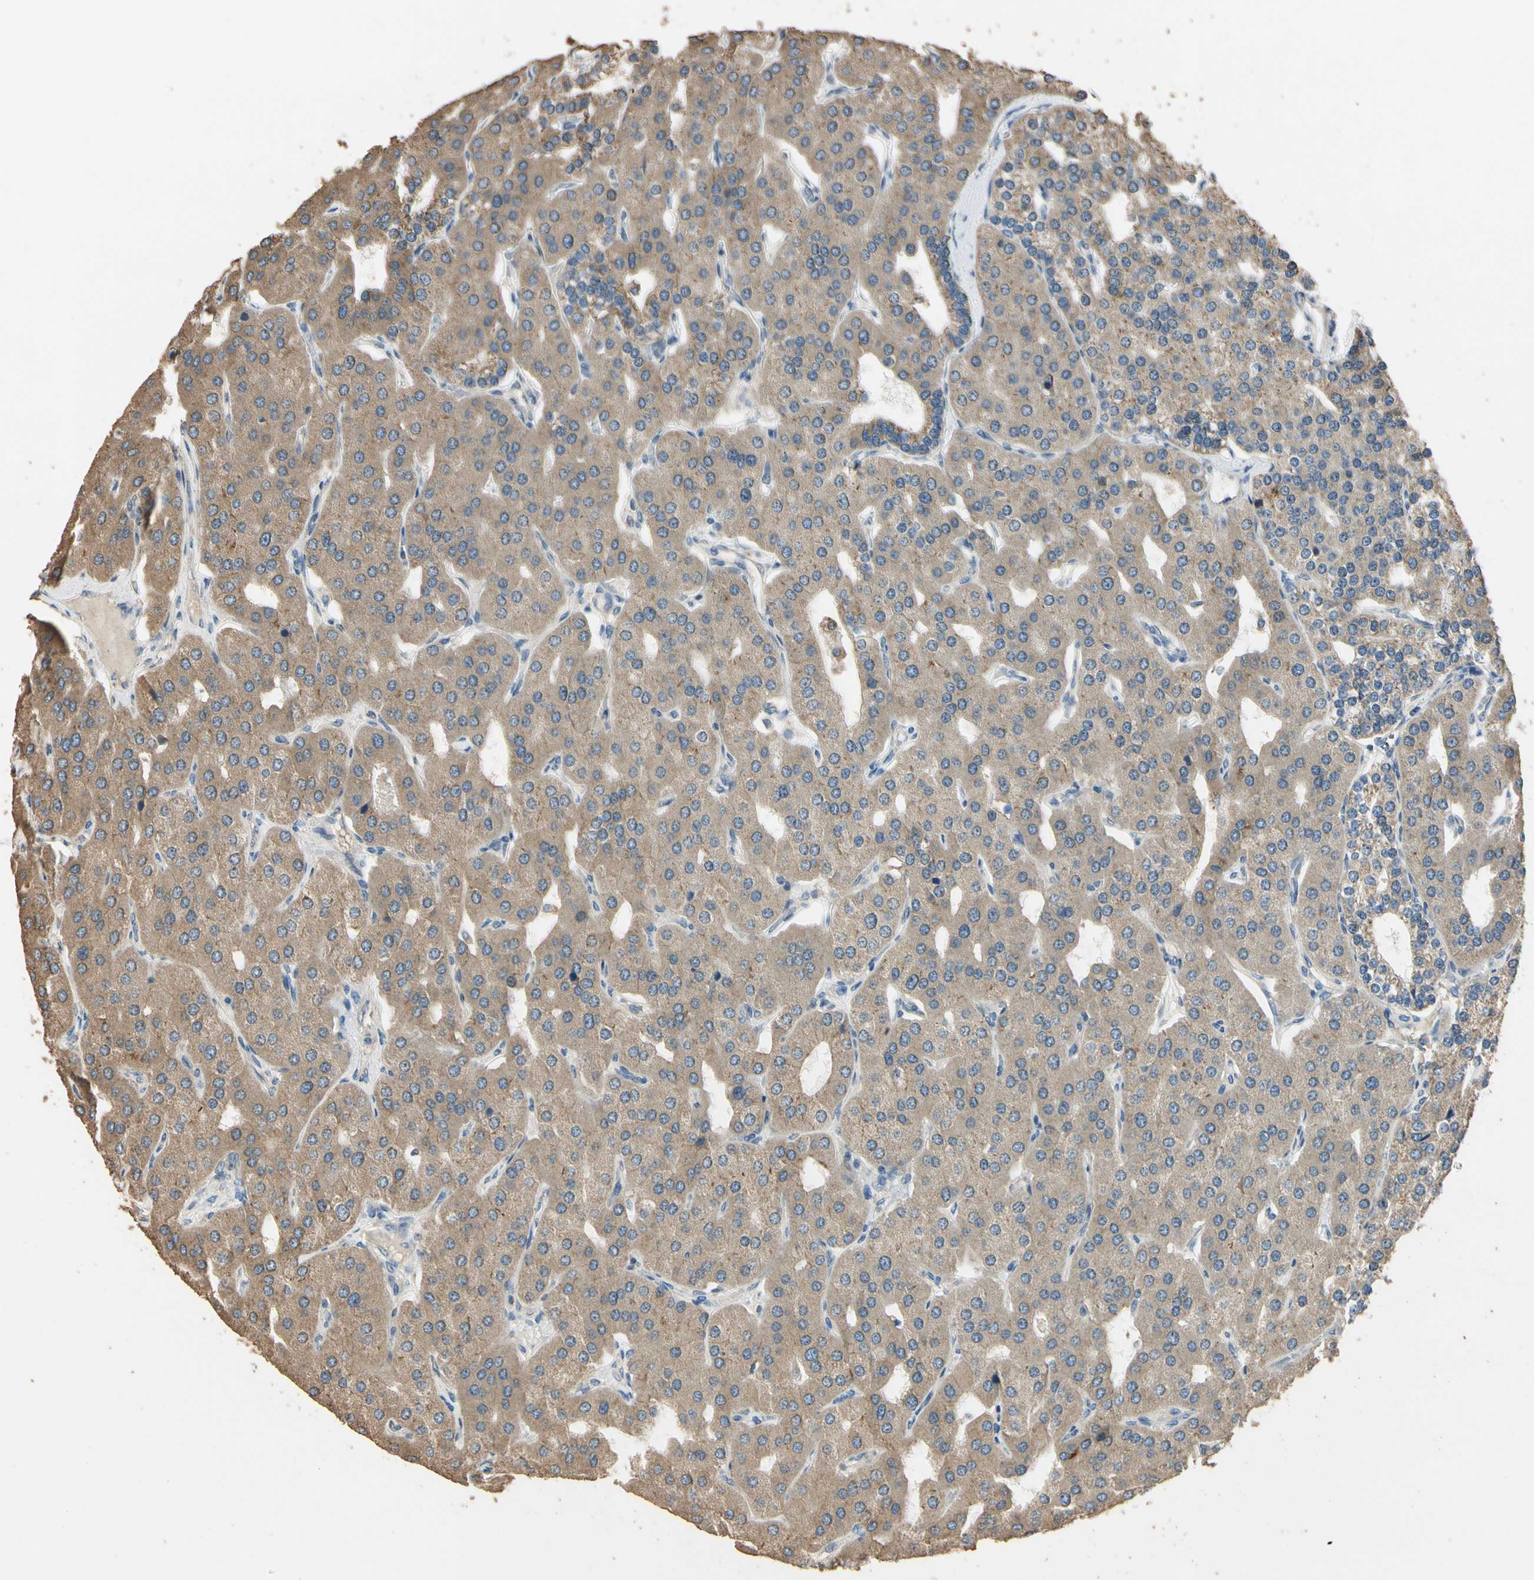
{"staining": {"intensity": "moderate", "quantity": ">75%", "location": "cytoplasmic/membranous"}, "tissue": "parathyroid gland", "cell_type": "Glandular cells", "image_type": "normal", "snomed": [{"axis": "morphology", "description": "Normal tissue, NOS"}, {"axis": "morphology", "description": "Adenoma, NOS"}, {"axis": "topography", "description": "Parathyroid gland"}], "caption": "Protein analysis of normal parathyroid gland exhibits moderate cytoplasmic/membranous positivity in approximately >75% of glandular cells.", "gene": "STX18", "patient": {"sex": "female", "age": 86}}